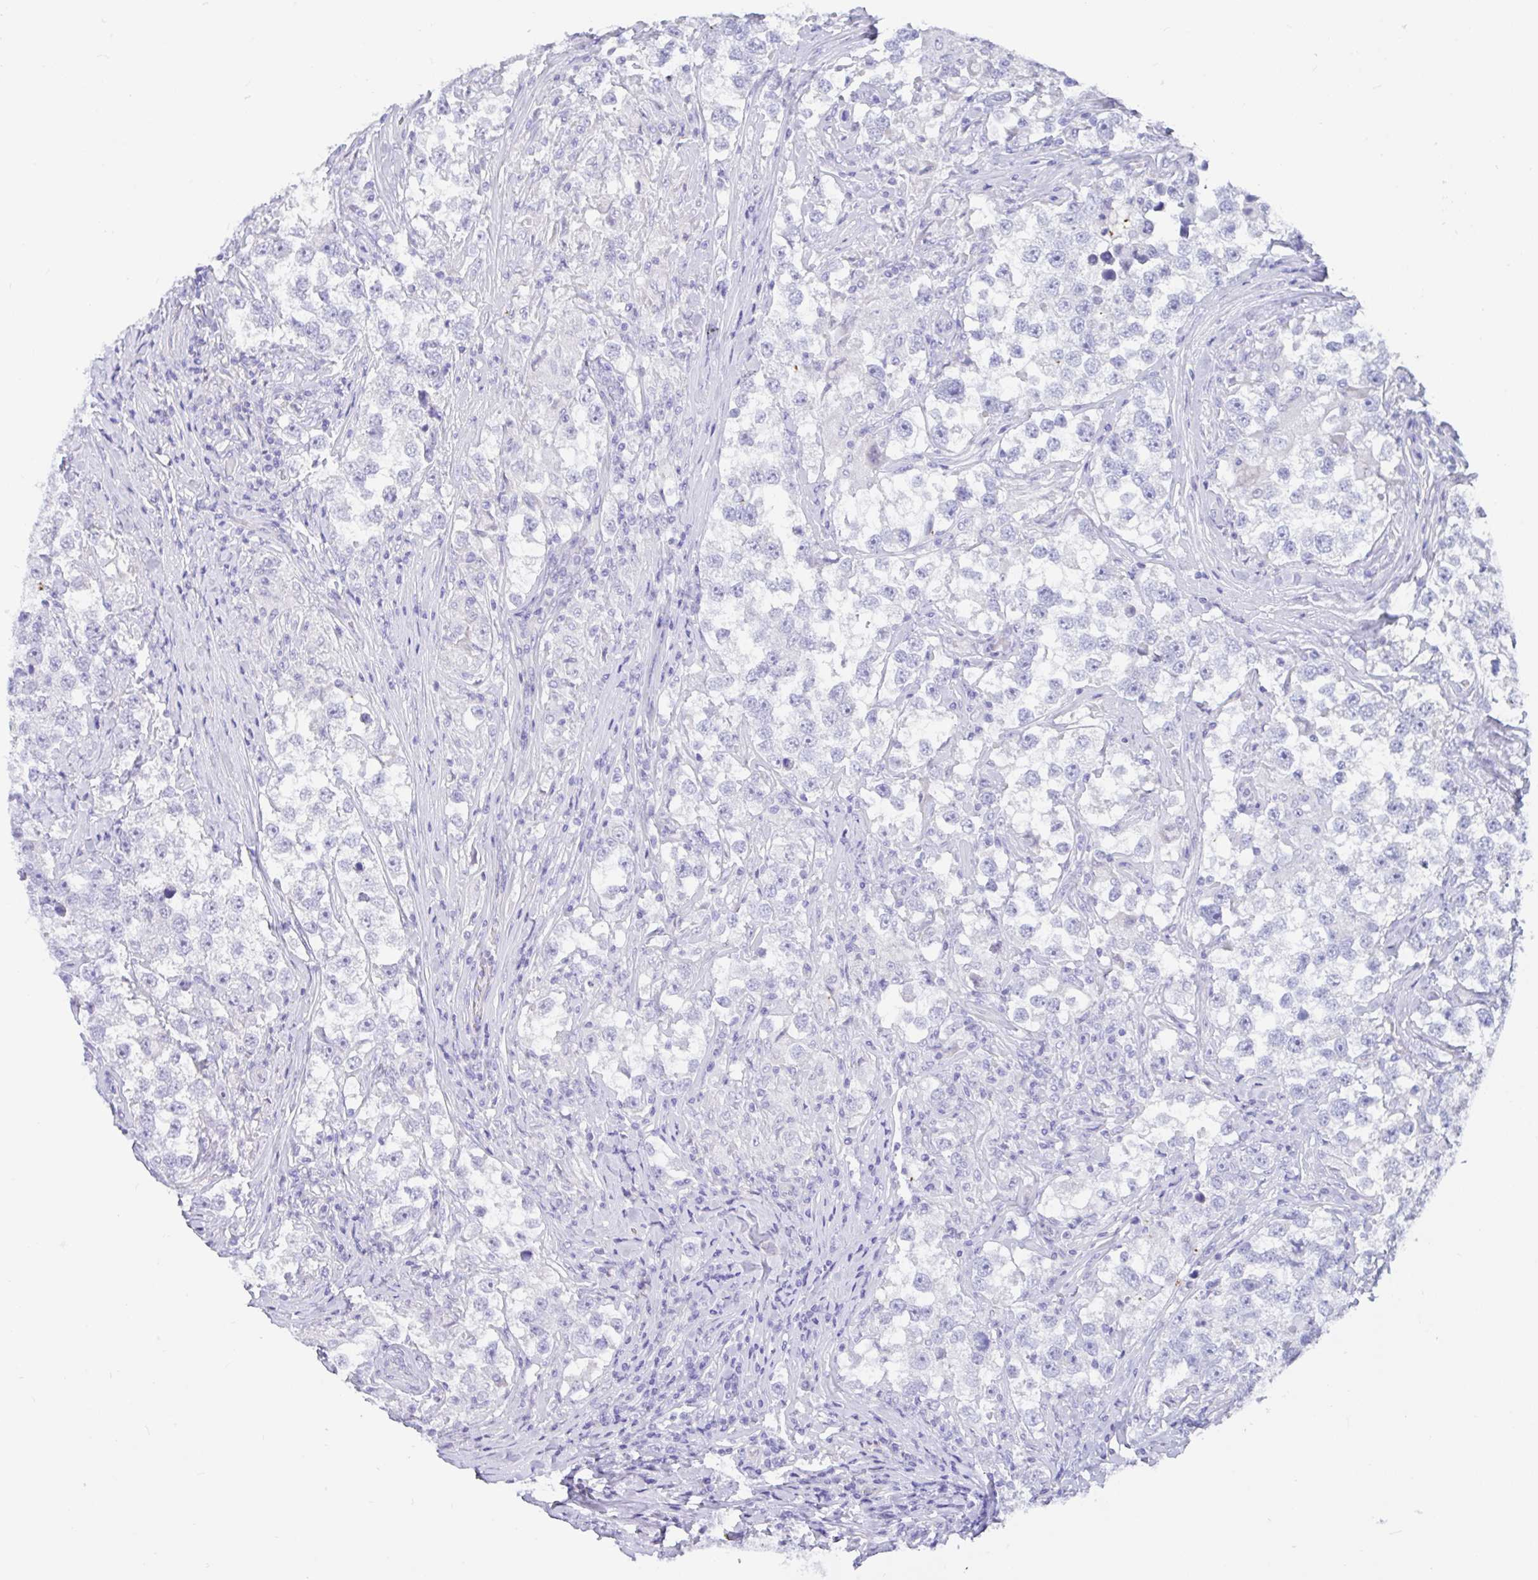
{"staining": {"intensity": "negative", "quantity": "none", "location": "none"}, "tissue": "testis cancer", "cell_type": "Tumor cells", "image_type": "cancer", "snomed": [{"axis": "morphology", "description": "Seminoma, NOS"}, {"axis": "topography", "description": "Testis"}], "caption": "Tumor cells are negative for brown protein staining in testis cancer (seminoma).", "gene": "OR6N2", "patient": {"sex": "male", "age": 46}}